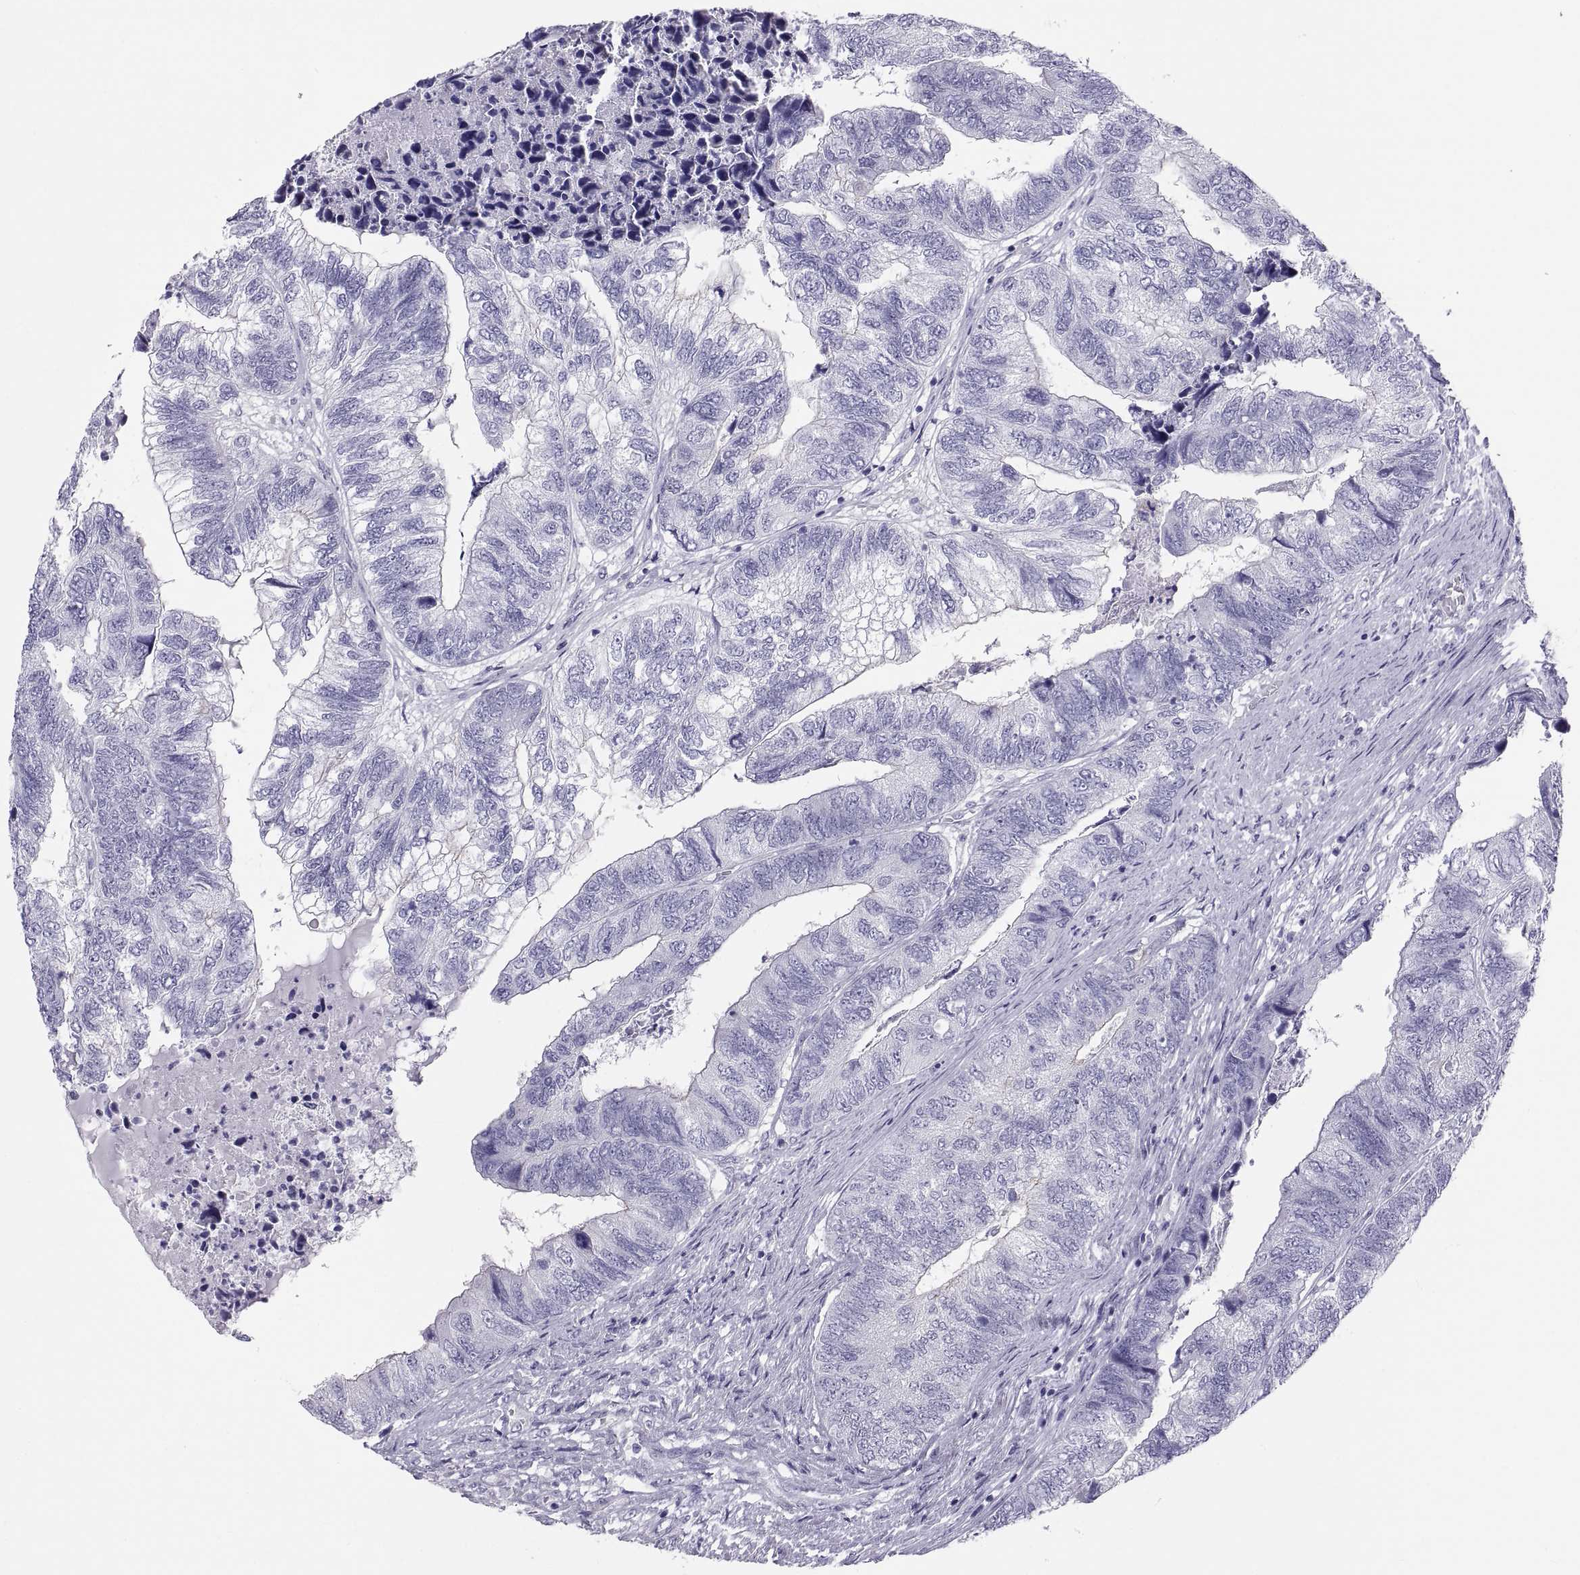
{"staining": {"intensity": "negative", "quantity": "none", "location": "none"}, "tissue": "colorectal cancer", "cell_type": "Tumor cells", "image_type": "cancer", "snomed": [{"axis": "morphology", "description": "Adenocarcinoma, NOS"}, {"axis": "topography", "description": "Colon"}], "caption": "A high-resolution histopathology image shows immunohistochemistry (IHC) staining of adenocarcinoma (colorectal), which displays no significant staining in tumor cells. (Immunohistochemistry, brightfield microscopy, high magnification).", "gene": "RNASE12", "patient": {"sex": "female", "age": 67}}